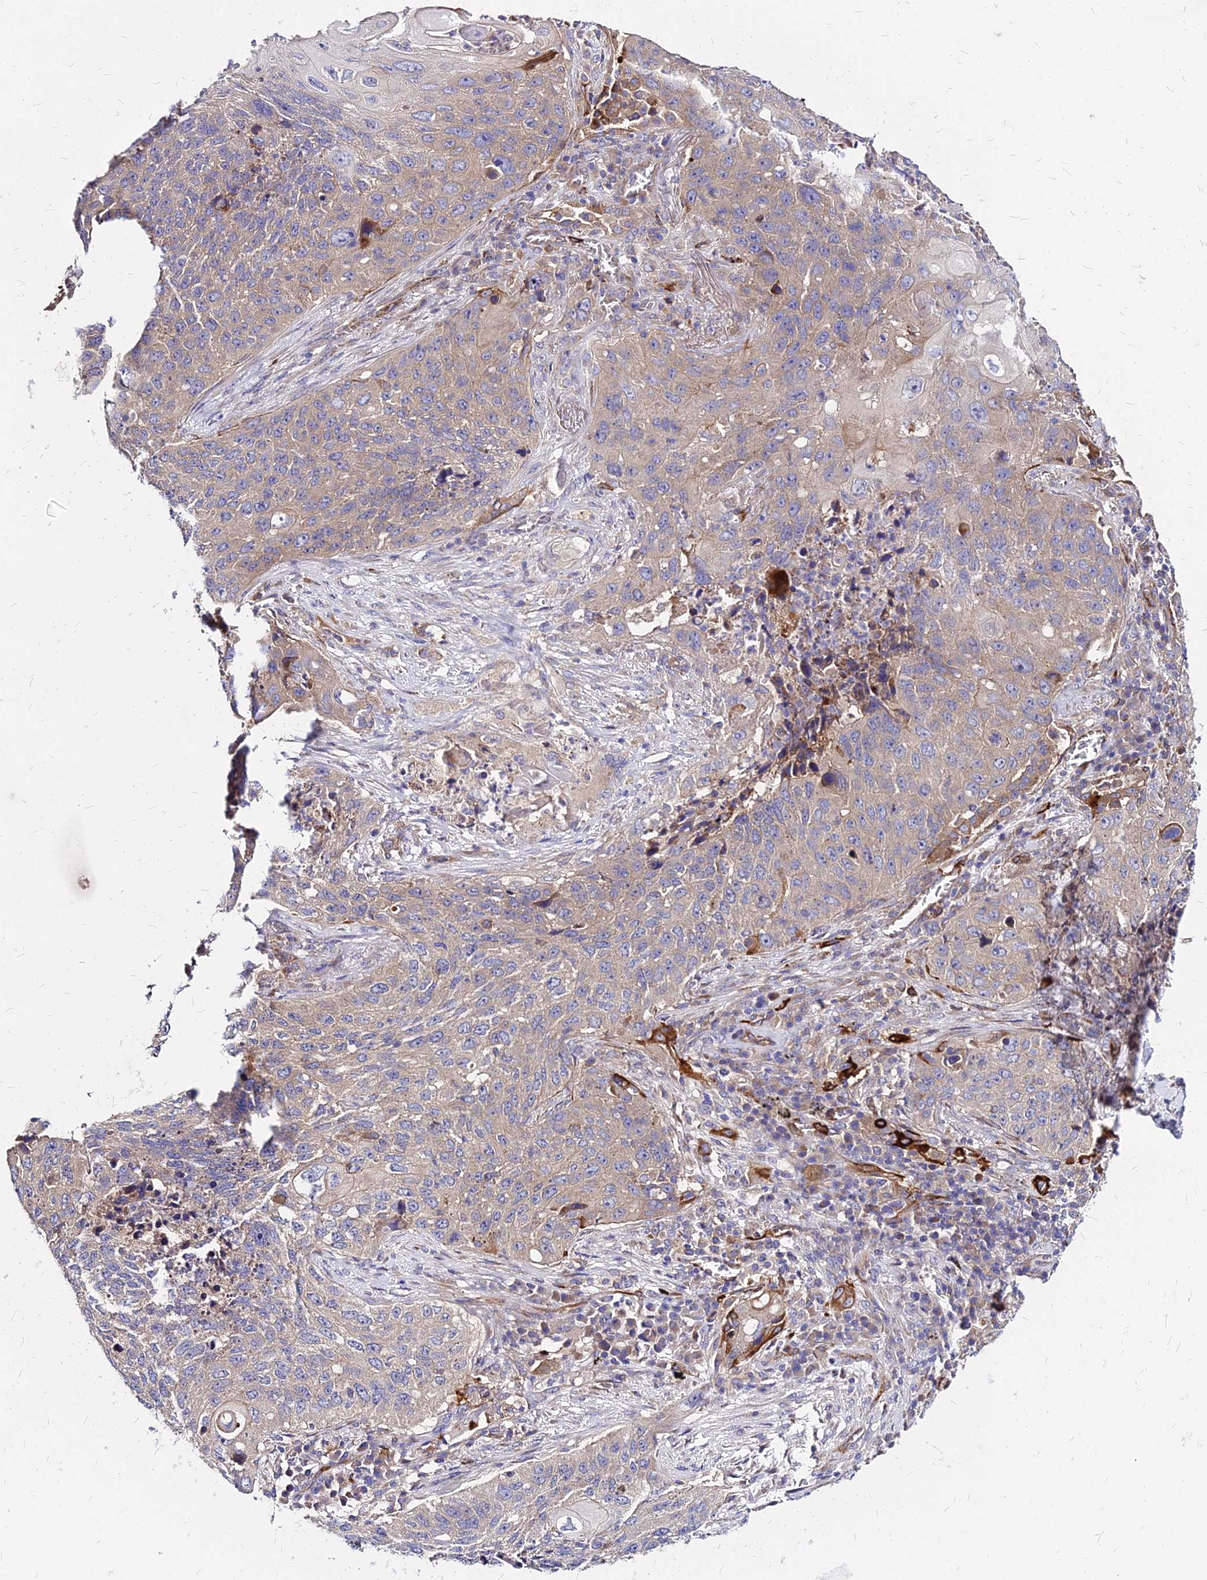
{"staining": {"intensity": "moderate", "quantity": "<25%", "location": "cytoplasmic/membranous"}, "tissue": "lung cancer", "cell_type": "Tumor cells", "image_type": "cancer", "snomed": [{"axis": "morphology", "description": "Squamous cell carcinoma, NOS"}, {"axis": "topography", "description": "Lung"}], "caption": "A brown stain highlights moderate cytoplasmic/membranous positivity of a protein in human squamous cell carcinoma (lung) tumor cells.", "gene": "COMMD10", "patient": {"sex": "female", "age": 63}}